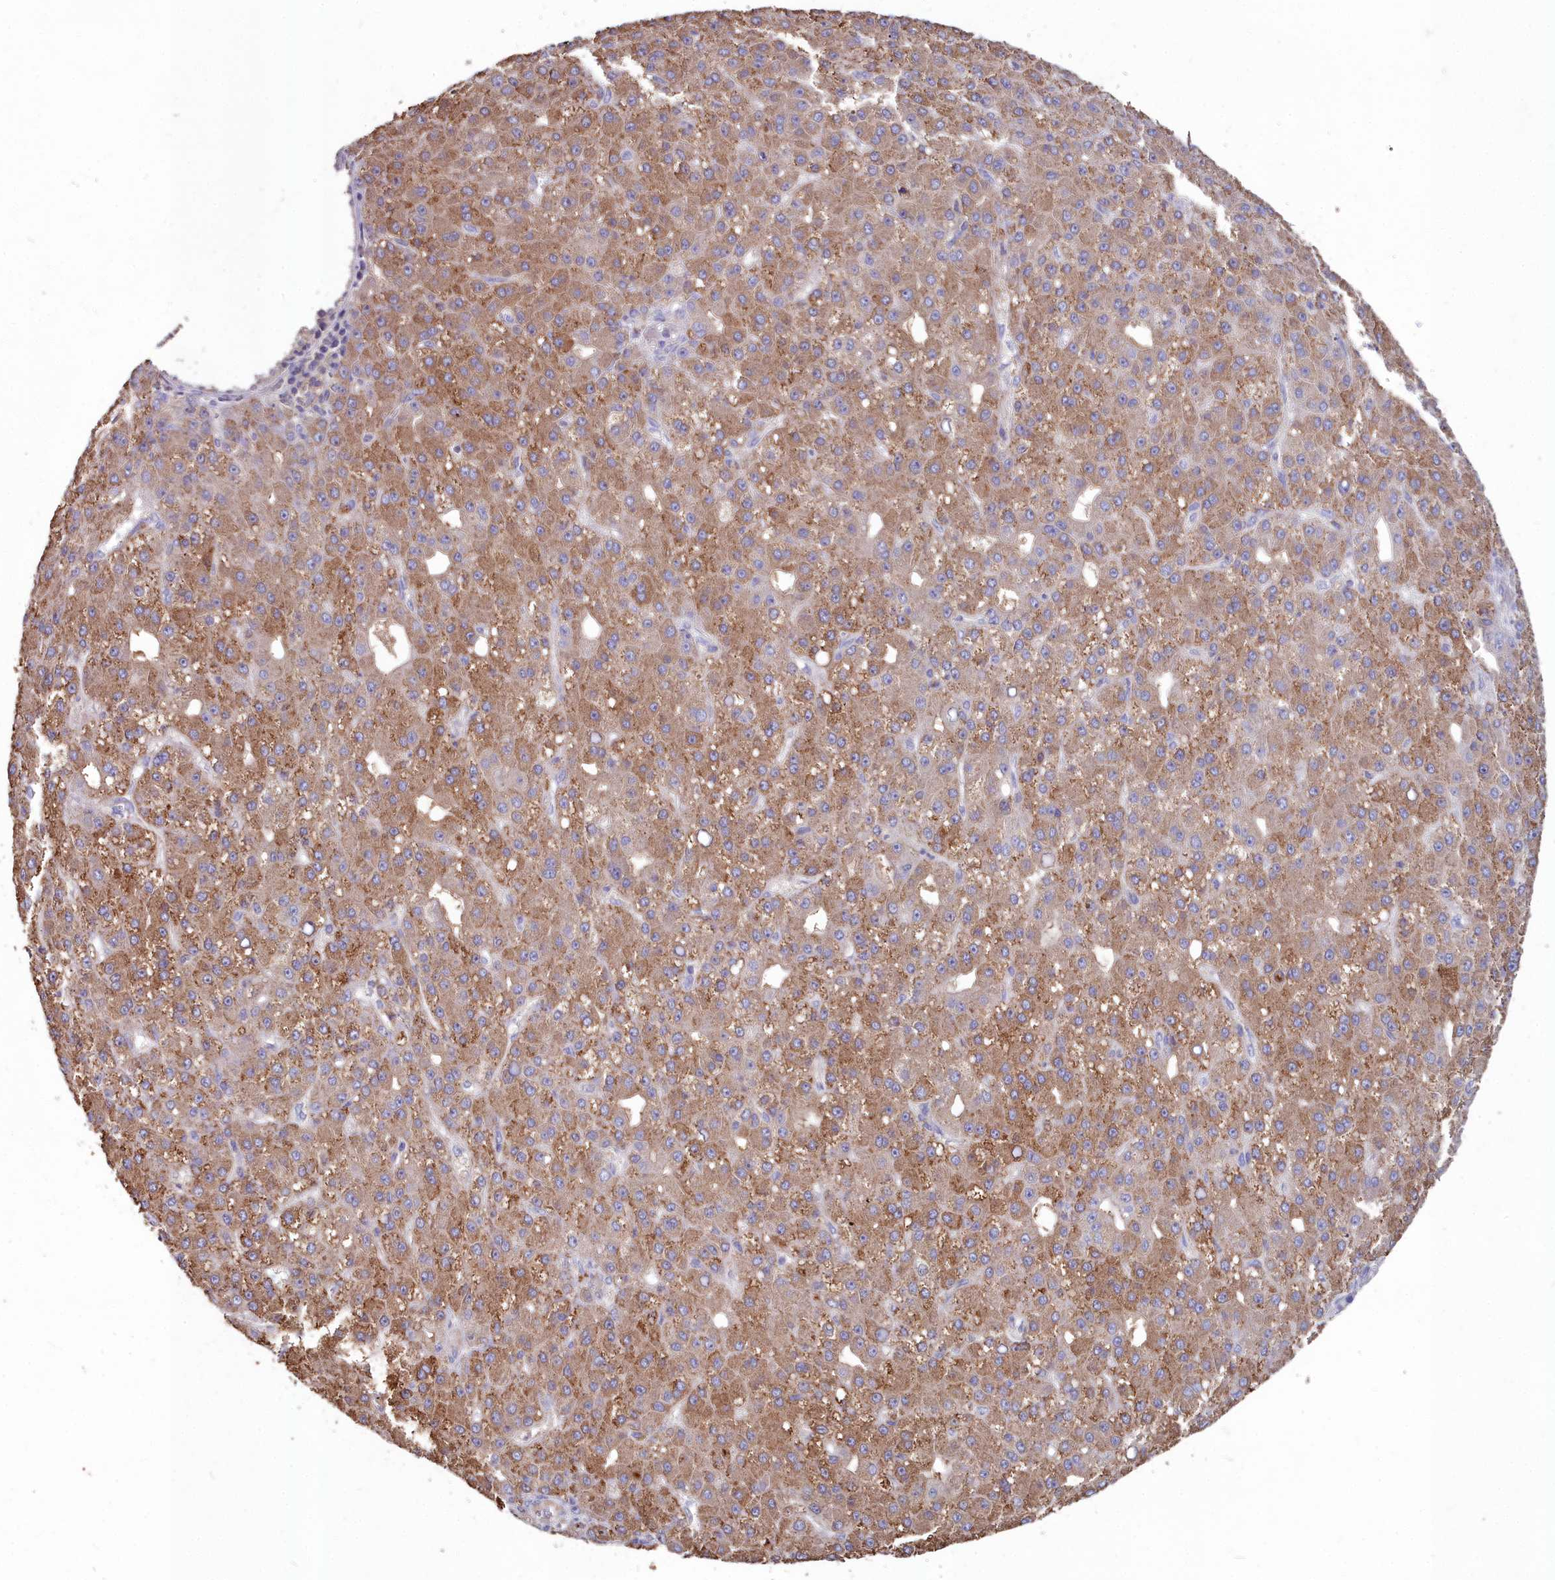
{"staining": {"intensity": "moderate", "quantity": ">75%", "location": "cytoplasmic/membranous"}, "tissue": "liver cancer", "cell_type": "Tumor cells", "image_type": "cancer", "snomed": [{"axis": "morphology", "description": "Carcinoma, Hepatocellular, NOS"}, {"axis": "topography", "description": "Liver"}], "caption": "This histopathology image shows liver hepatocellular carcinoma stained with immunohistochemistry (IHC) to label a protein in brown. The cytoplasmic/membranous of tumor cells show moderate positivity for the protein. Nuclei are counter-stained blue.", "gene": "AMBRA1", "patient": {"sex": "male", "age": 67}}